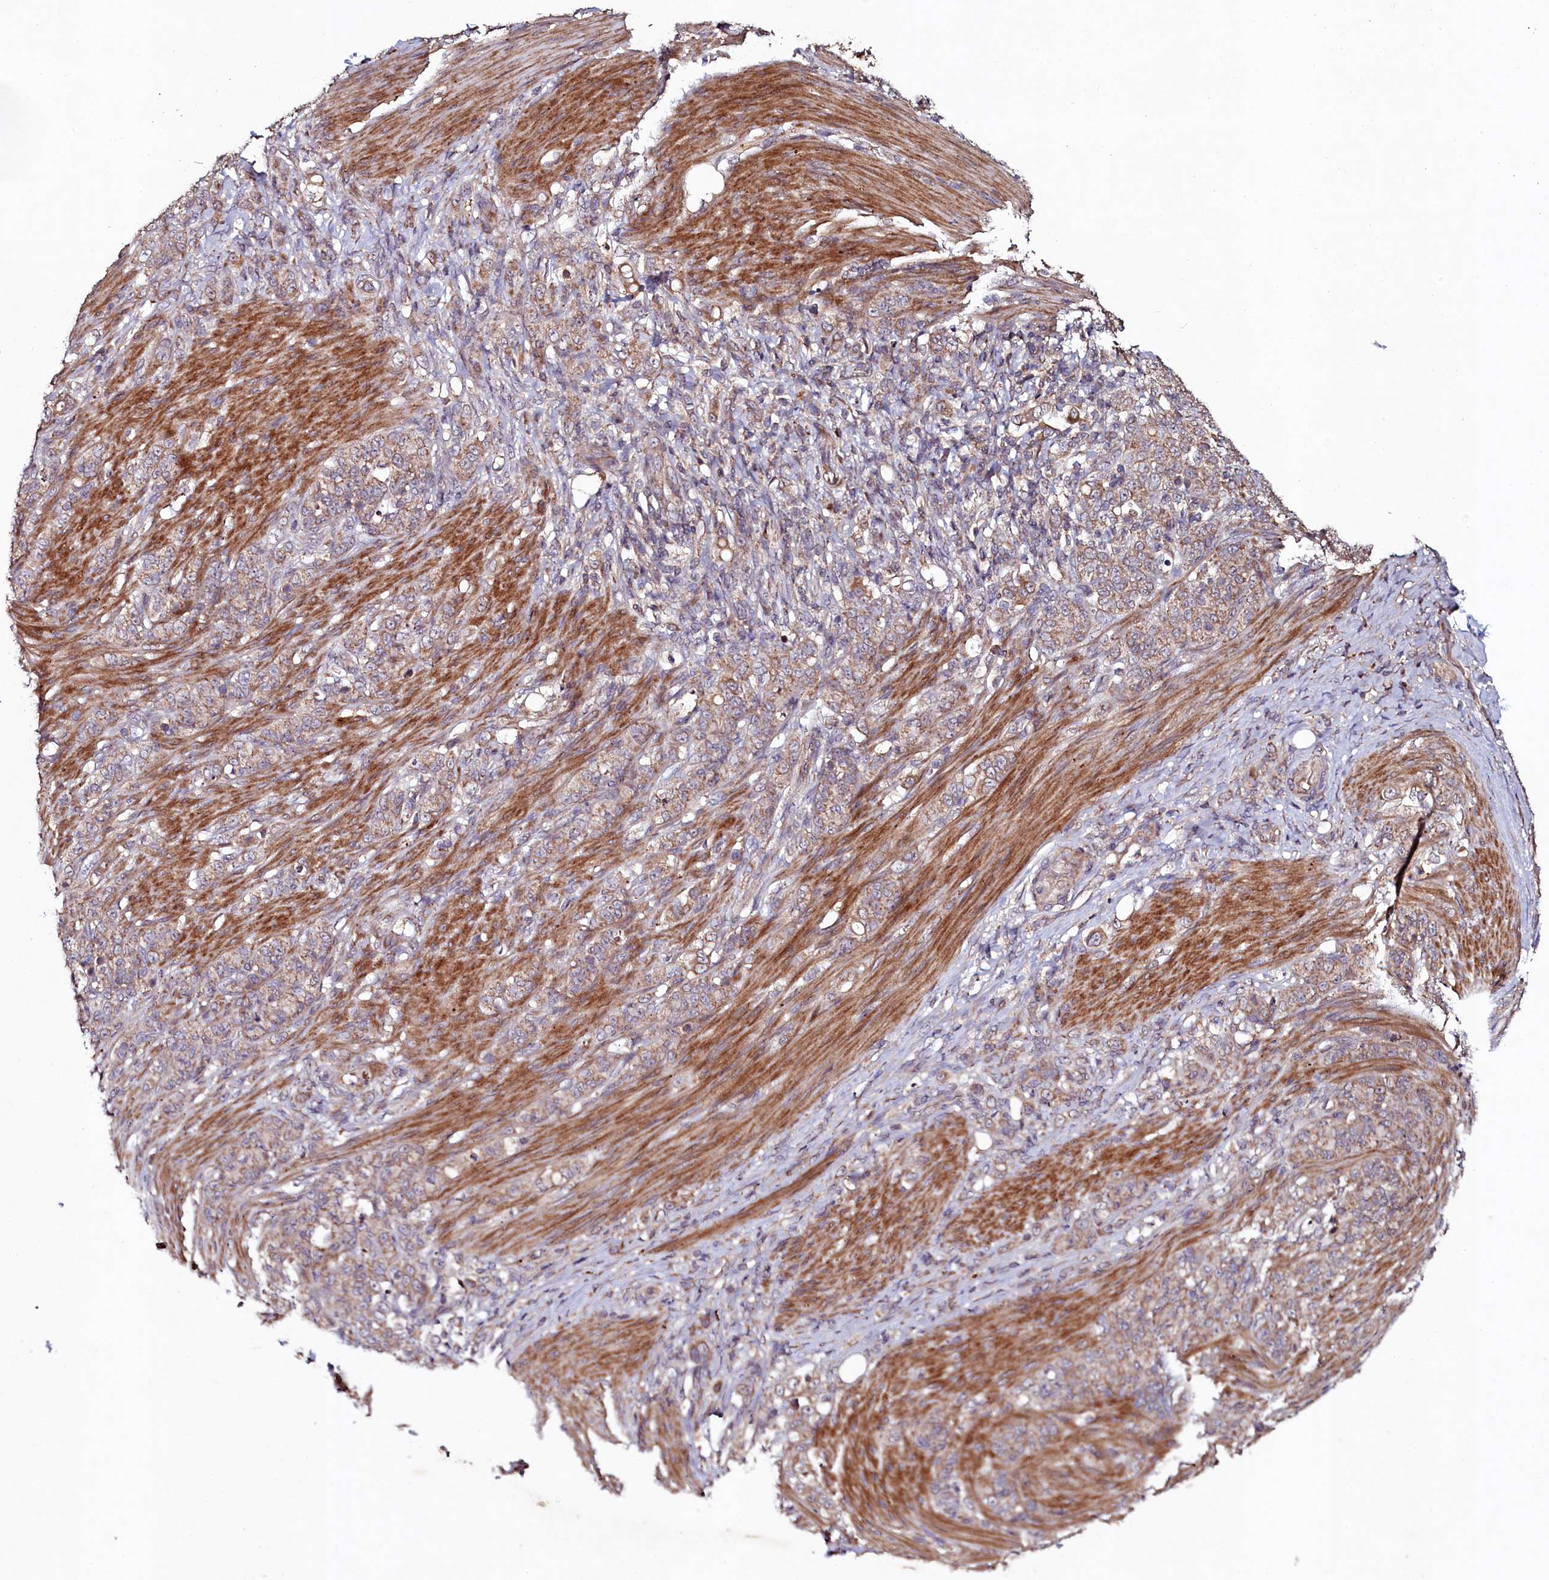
{"staining": {"intensity": "moderate", "quantity": ">75%", "location": "cytoplasmic/membranous"}, "tissue": "stomach cancer", "cell_type": "Tumor cells", "image_type": "cancer", "snomed": [{"axis": "morphology", "description": "Adenocarcinoma, NOS"}, {"axis": "topography", "description": "Stomach"}], "caption": "Stomach cancer stained with a brown dye exhibits moderate cytoplasmic/membranous positive expression in about >75% of tumor cells.", "gene": "SEC24C", "patient": {"sex": "female", "age": 79}}